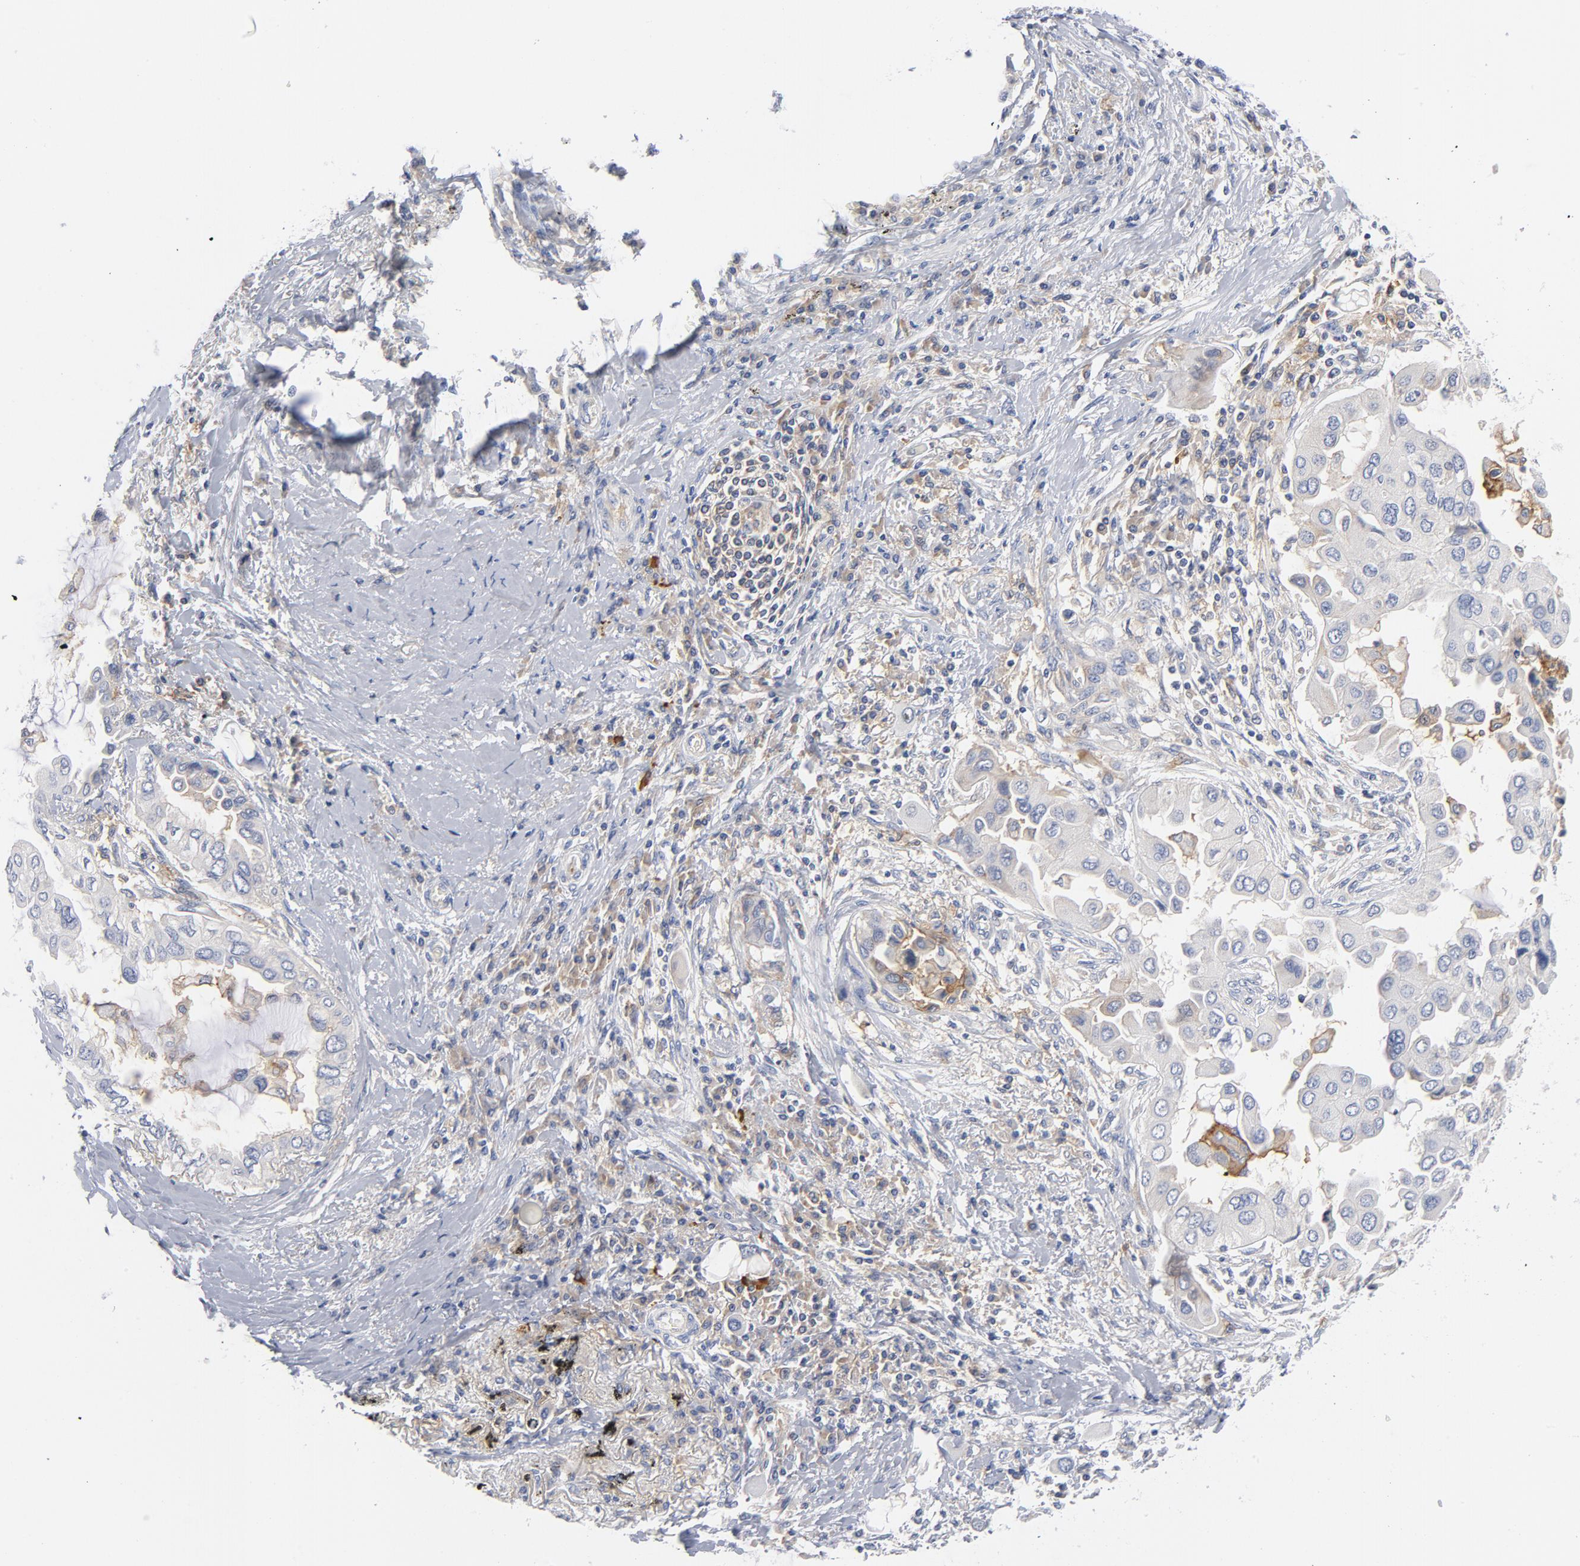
{"staining": {"intensity": "moderate", "quantity": "<25%", "location": "cytoplasmic/membranous"}, "tissue": "lung cancer", "cell_type": "Tumor cells", "image_type": "cancer", "snomed": [{"axis": "morphology", "description": "Adenocarcinoma, NOS"}, {"axis": "topography", "description": "Lung"}], "caption": "Adenocarcinoma (lung) stained for a protein displays moderate cytoplasmic/membranous positivity in tumor cells.", "gene": "CD86", "patient": {"sex": "female", "age": 76}}